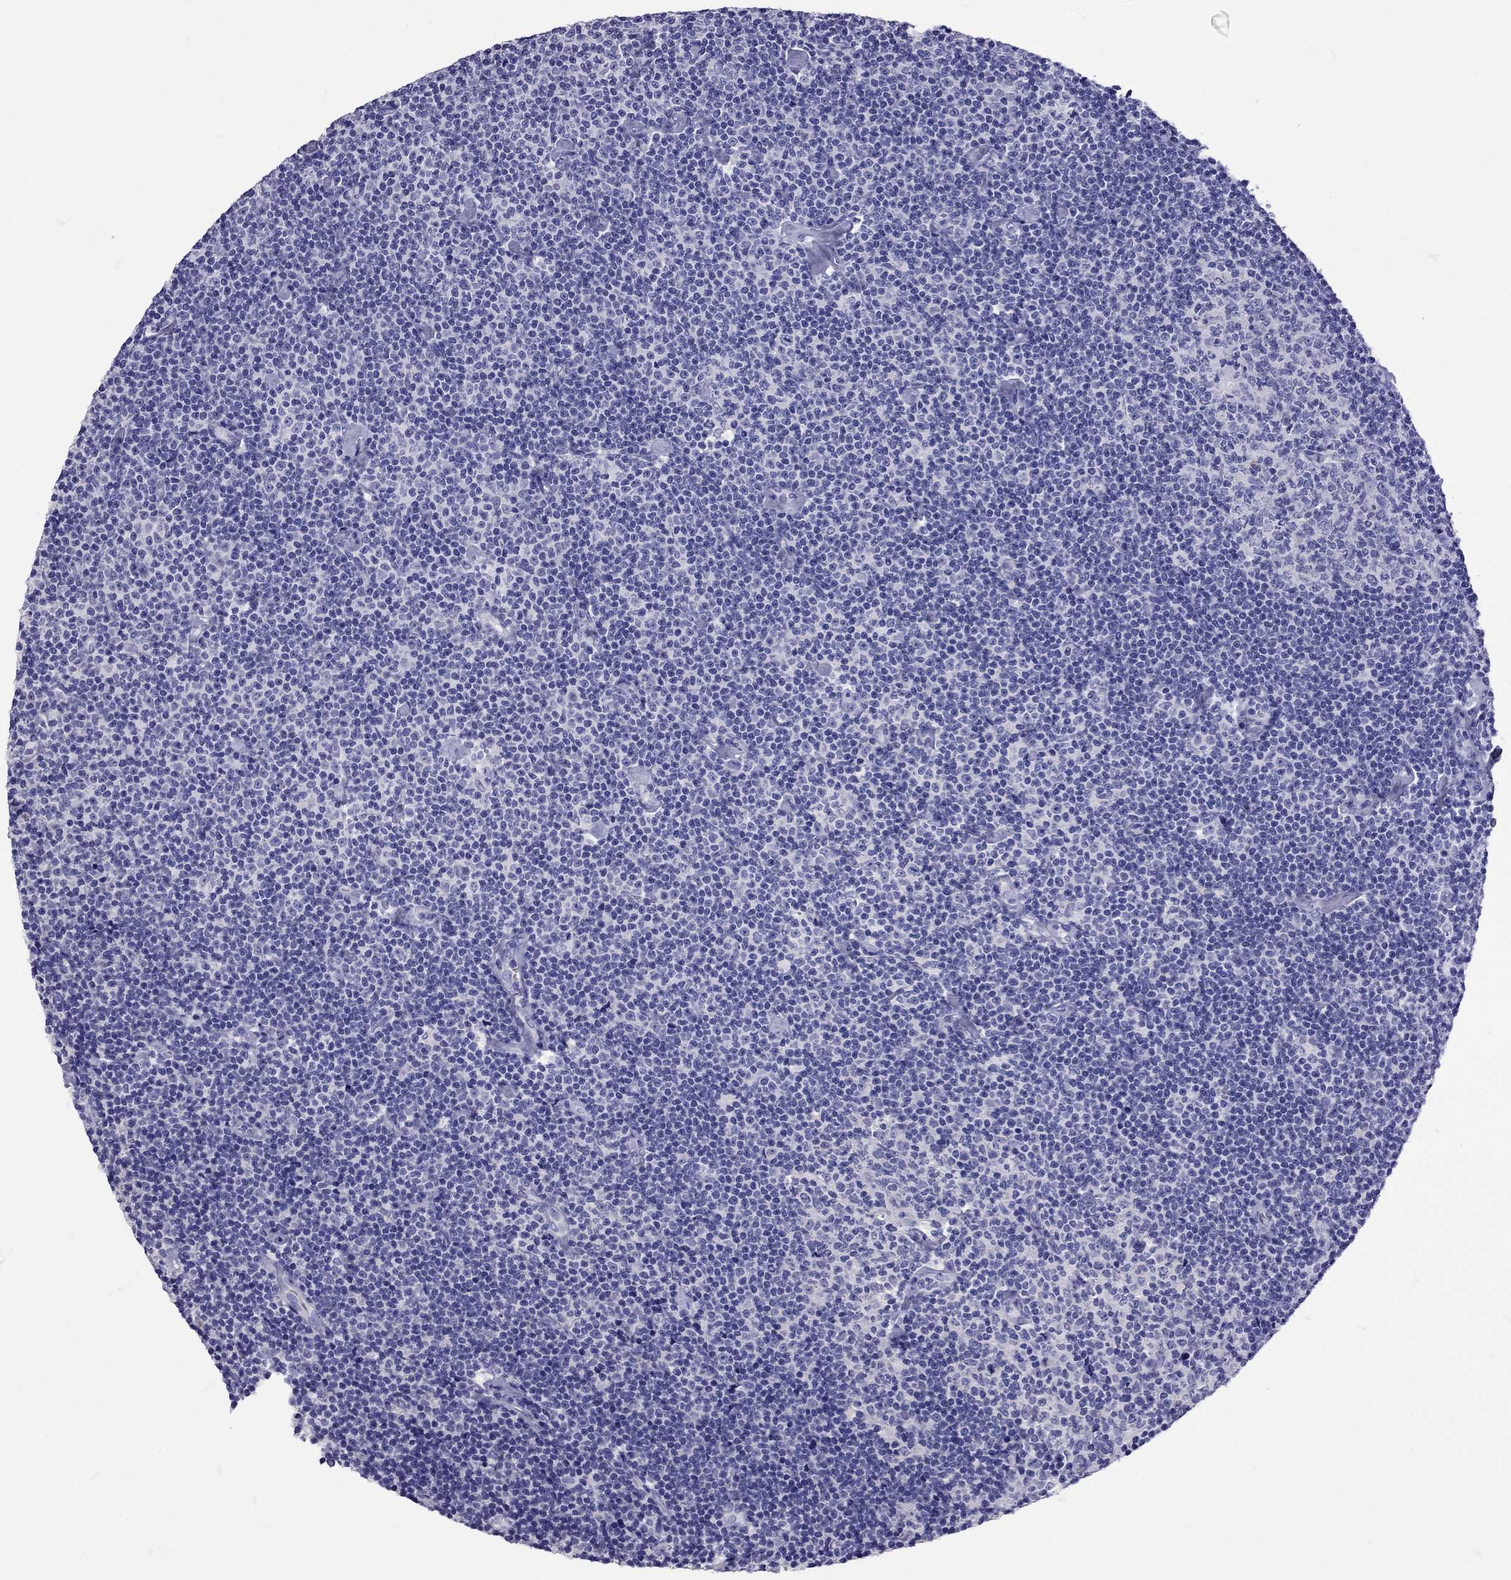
{"staining": {"intensity": "negative", "quantity": "none", "location": "none"}, "tissue": "lymphoma", "cell_type": "Tumor cells", "image_type": "cancer", "snomed": [{"axis": "morphology", "description": "Malignant lymphoma, non-Hodgkin's type, Low grade"}, {"axis": "topography", "description": "Lymph node"}], "caption": "DAB (3,3'-diaminobenzidine) immunohistochemical staining of lymphoma demonstrates no significant expression in tumor cells.", "gene": "TBR1", "patient": {"sex": "male", "age": 81}}